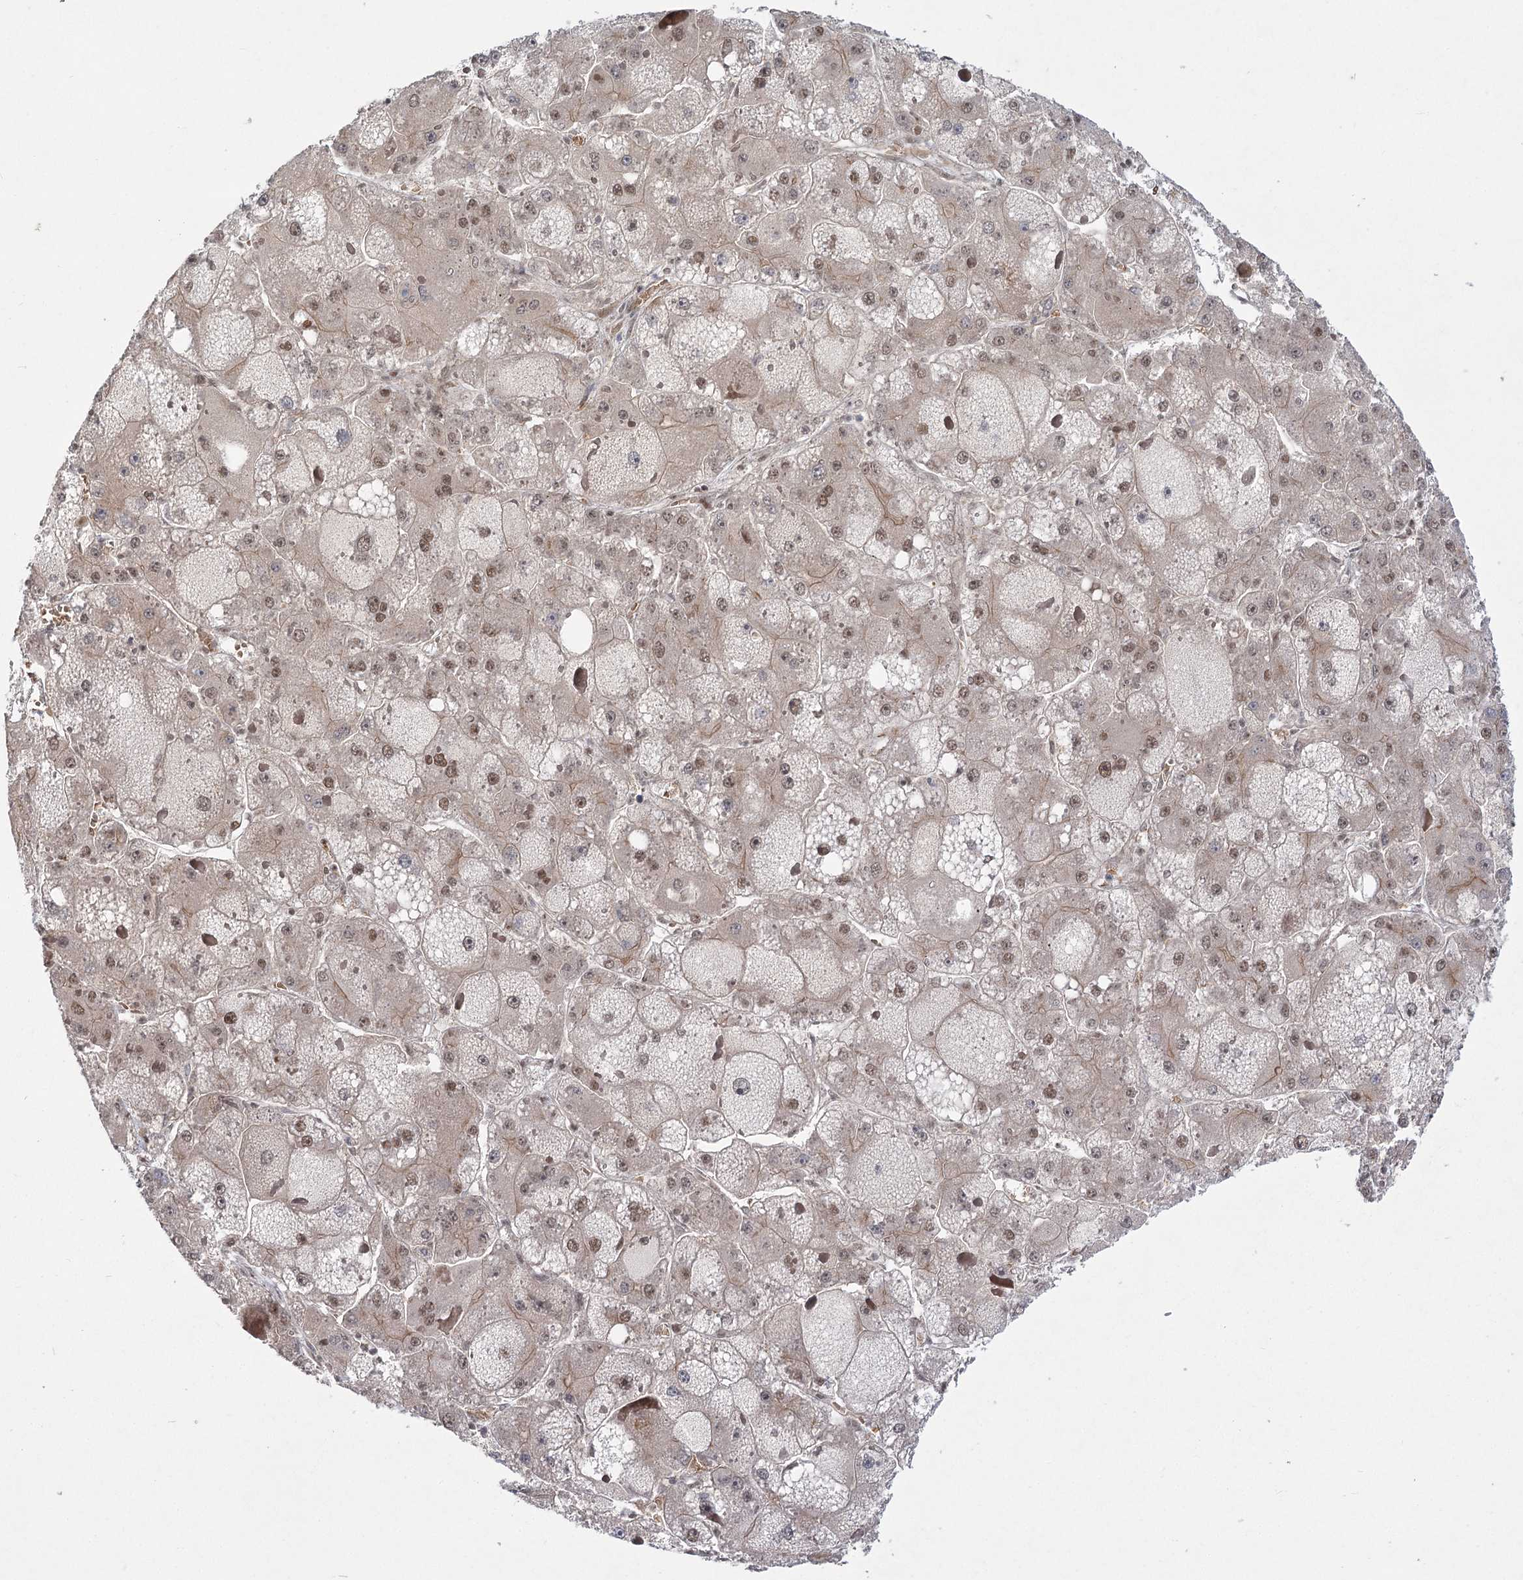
{"staining": {"intensity": "weak", "quantity": "25%-75%", "location": "nuclear"}, "tissue": "liver cancer", "cell_type": "Tumor cells", "image_type": "cancer", "snomed": [{"axis": "morphology", "description": "Carcinoma, Hepatocellular, NOS"}, {"axis": "topography", "description": "Liver"}], "caption": "Protein positivity by immunohistochemistry (IHC) shows weak nuclear expression in approximately 25%-75% of tumor cells in liver hepatocellular carcinoma.", "gene": "HELQ", "patient": {"sex": "female", "age": 73}}